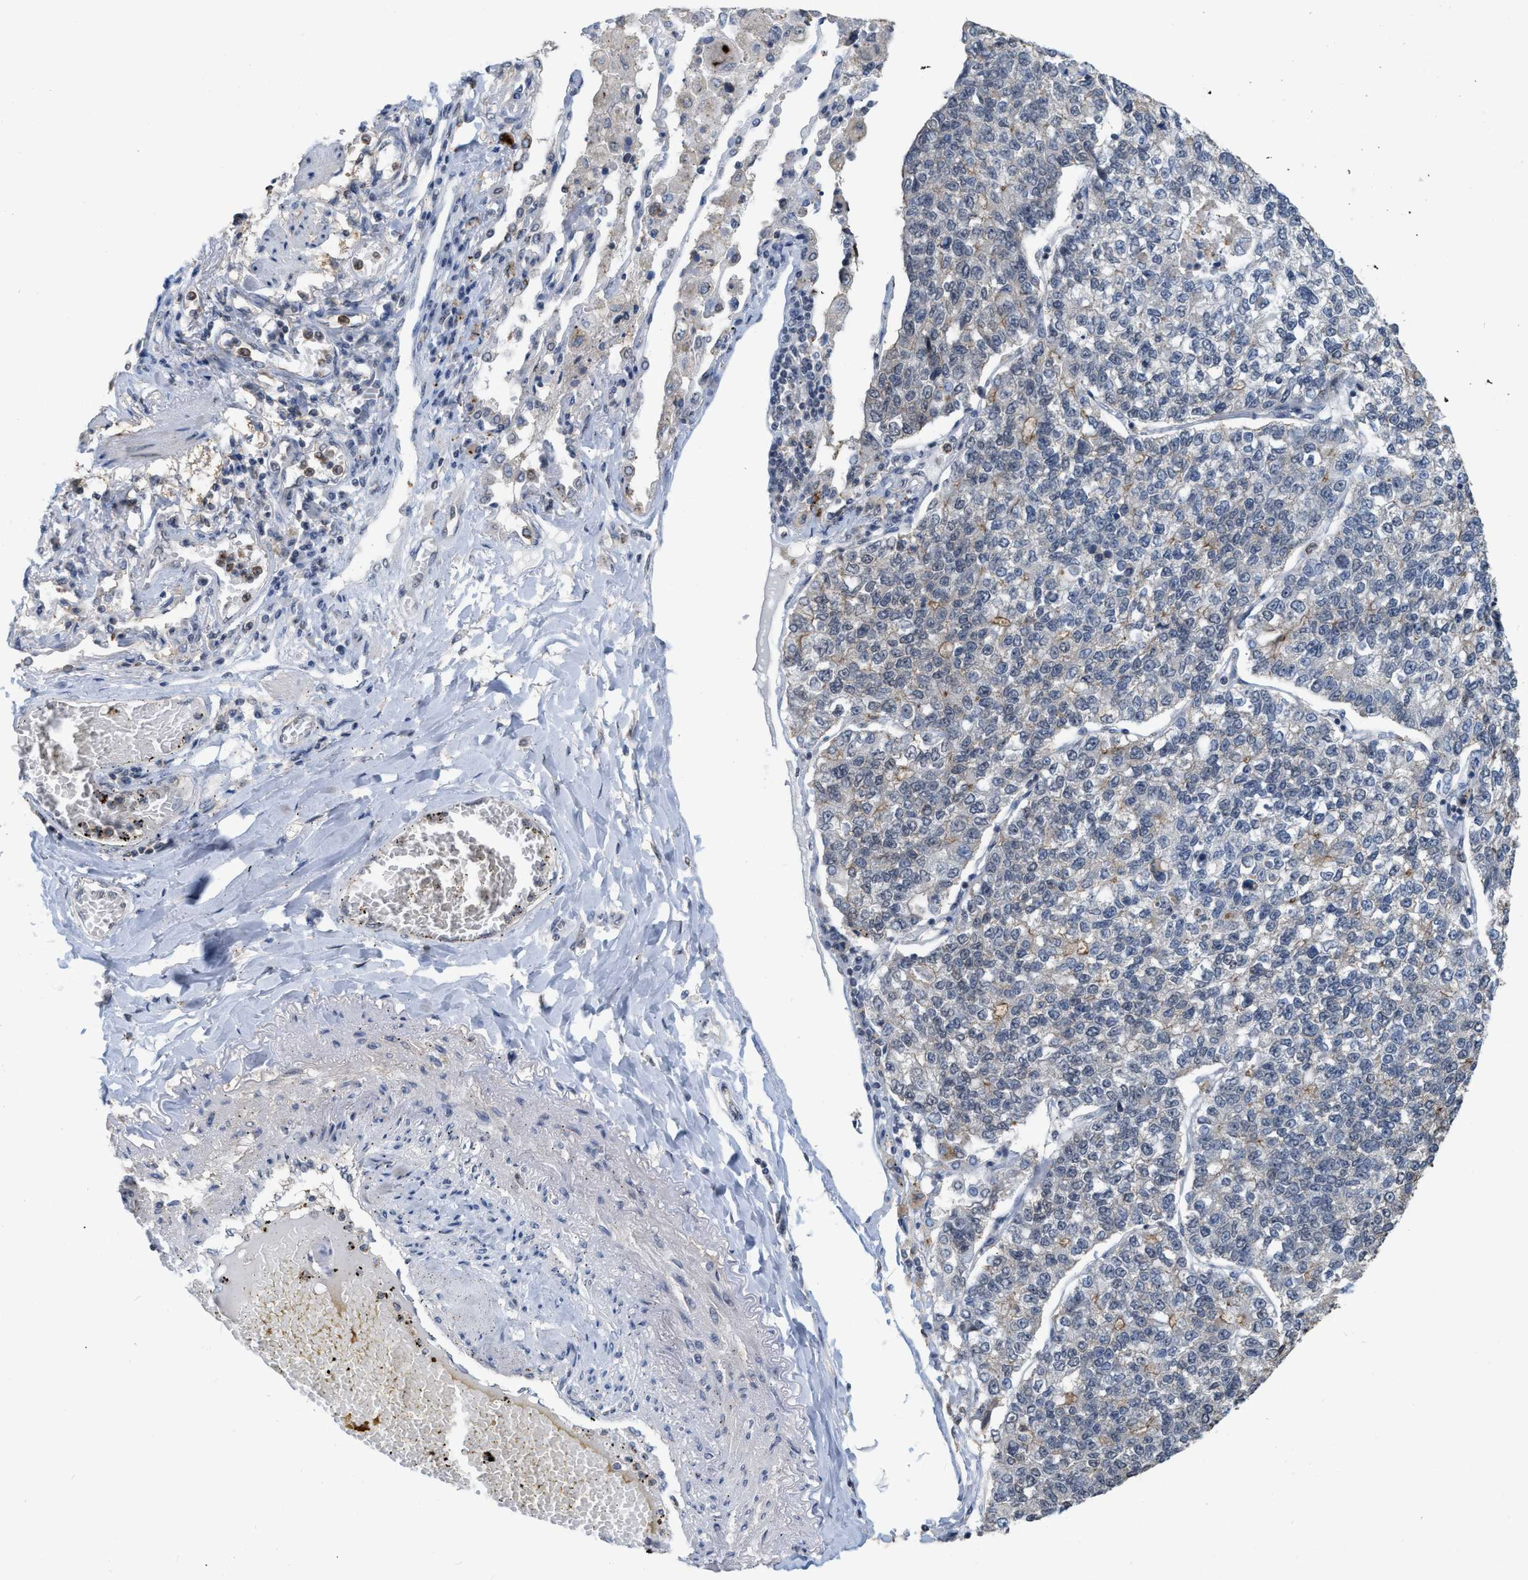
{"staining": {"intensity": "moderate", "quantity": "<25%", "location": "cytoplasmic/membranous"}, "tissue": "lung cancer", "cell_type": "Tumor cells", "image_type": "cancer", "snomed": [{"axis": "morphology", "description": "Adenocarcinoma, NOS"}, {"axis": "topography", "description": "Lung"}], "caption": "Immunohistochemical staining of adenocarcinoma (lung) demonstrates moderate cytoplasmic/membranous protein staining in approximately <25% of tumor cells.", "gene": "BAIAP2L1", "patient": {"sex": "male", "age": 49}}